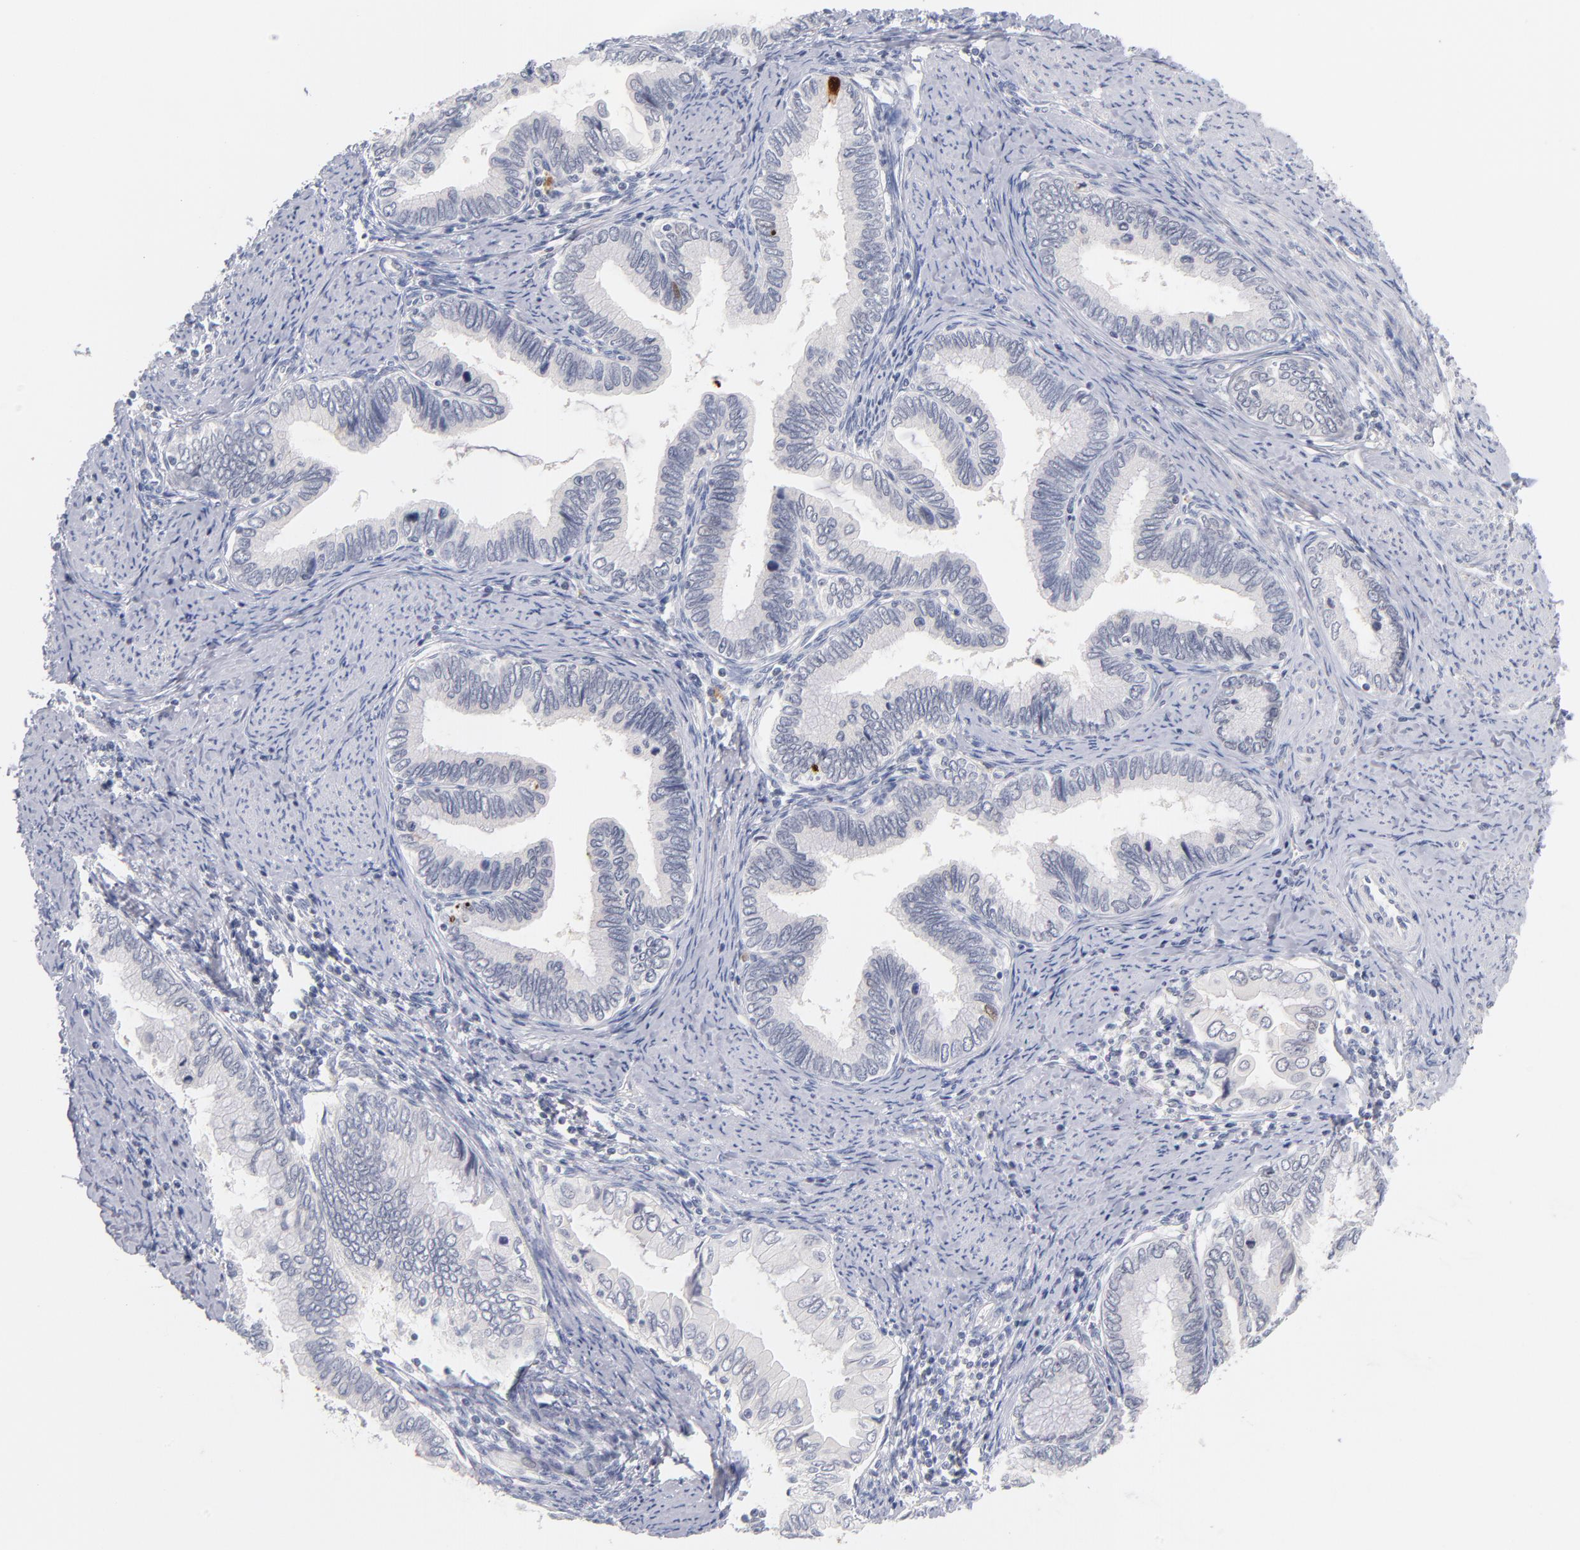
{"staining": {"intensity": "moderate", "quantity": "<25%", "location": "nuclear"}, "tissue": "cervical cancer", "cell_type": "Tumor cells", "image_type": "cancer", "snomed": [{"axis": "morphology", "description": "Adenocarcinoma, NOS"}, {"axis": "topography", "description": "Cervix"}], "caption": "Immunohistochemistry photomicrograph of human cervical cancer (adenocarcinoma) stained for a protein (brown), which shows low levels of moderate nuclear staining in approximately <25% of tumor cells.", "gene": "PARP1", "patient": {"sex": "female", "age": 49}}